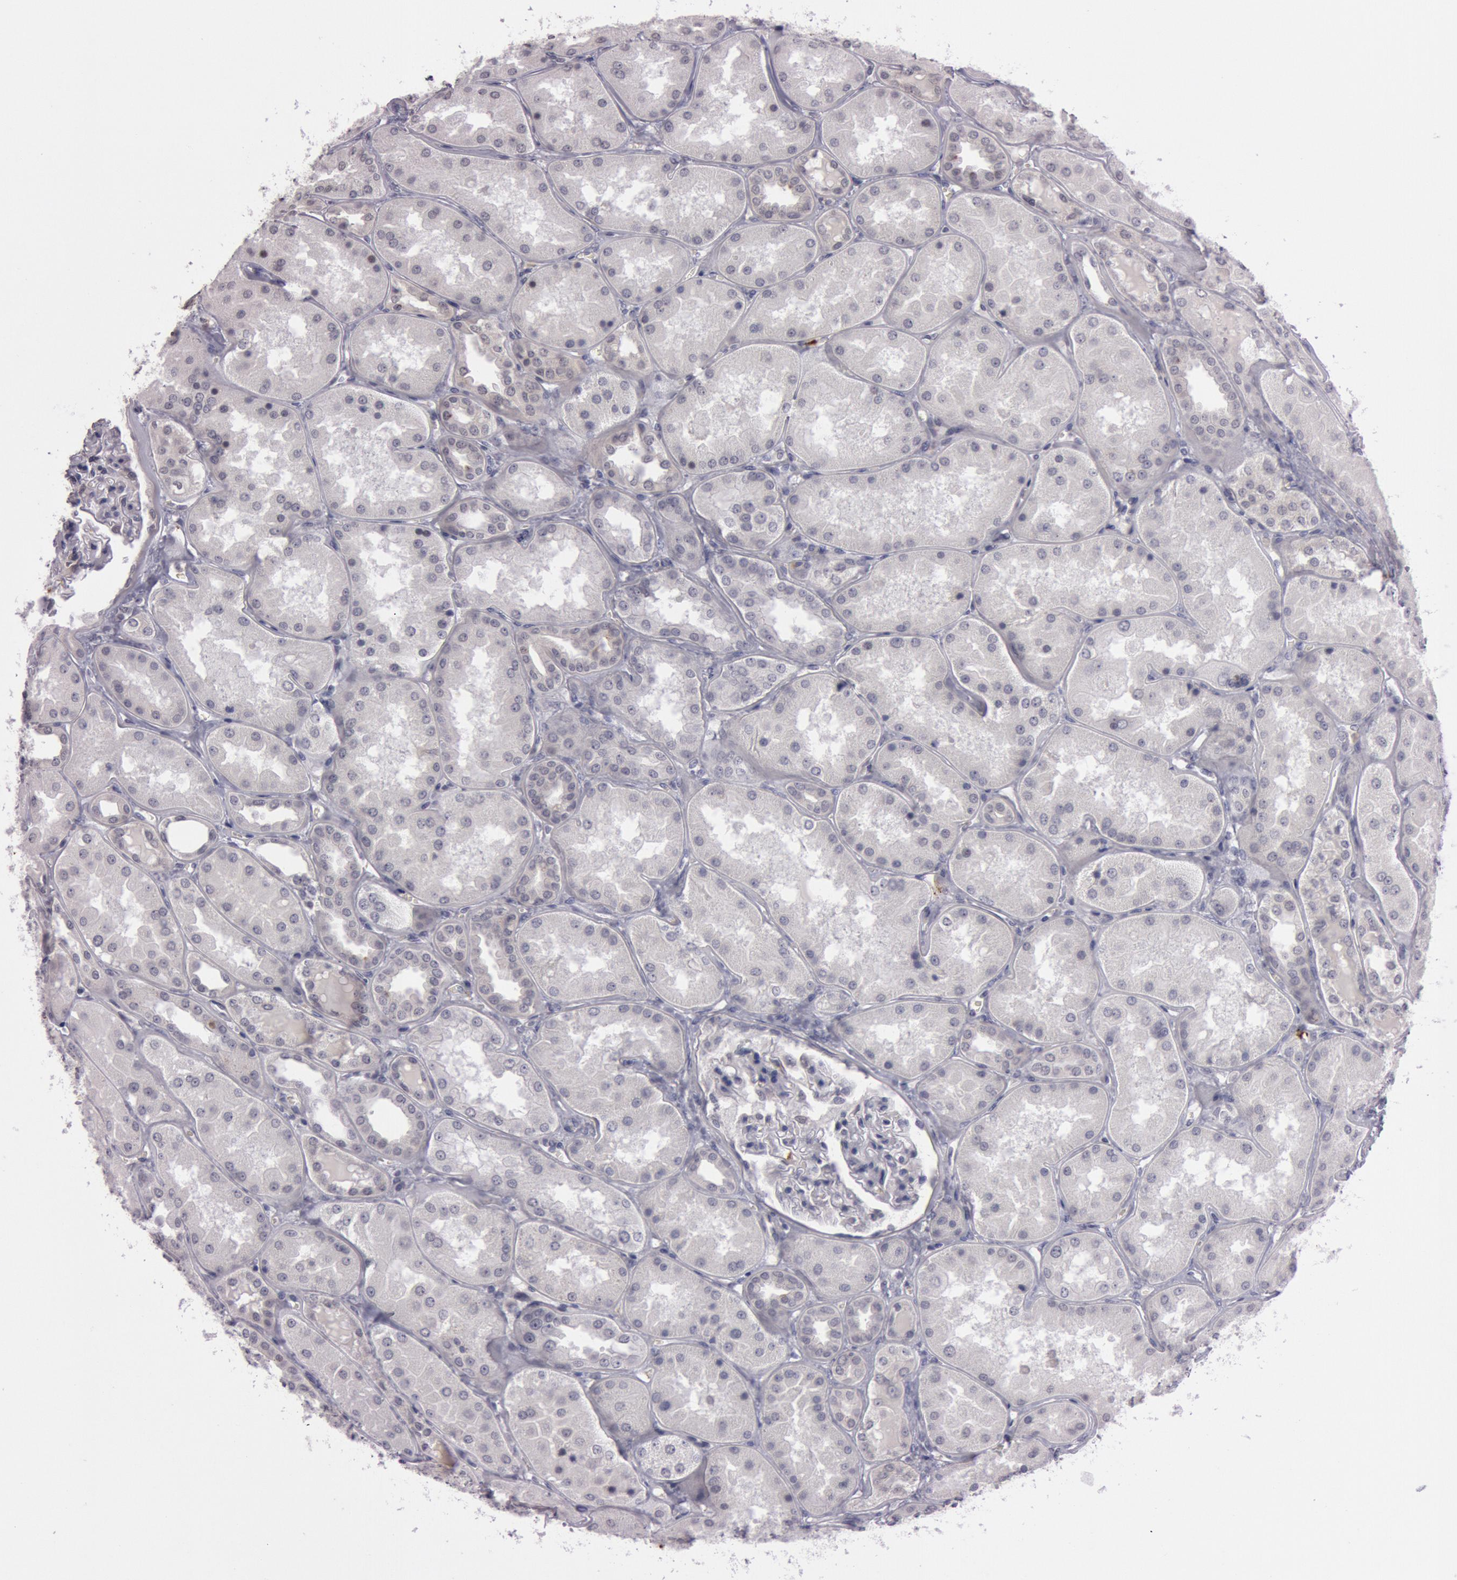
{"staining": {"intensity": "negative", "quantity": "none", "location": "none"}, "tissue": "kidney", "cell_type": "Cells in glomeruli", "image_type": "normal", "snomed": [{"axis": "morphology", "description": "Normal tissue, NOS"}, {"axis": "topography", "description": "Kidney"}], "caption": "An IHC histopathology image of unremarkable kidney is shown. There is no staining in cells in glomeruli of kidney.", "gene": "KDM6A", "patient": {"sex": "female", "age": 56}}